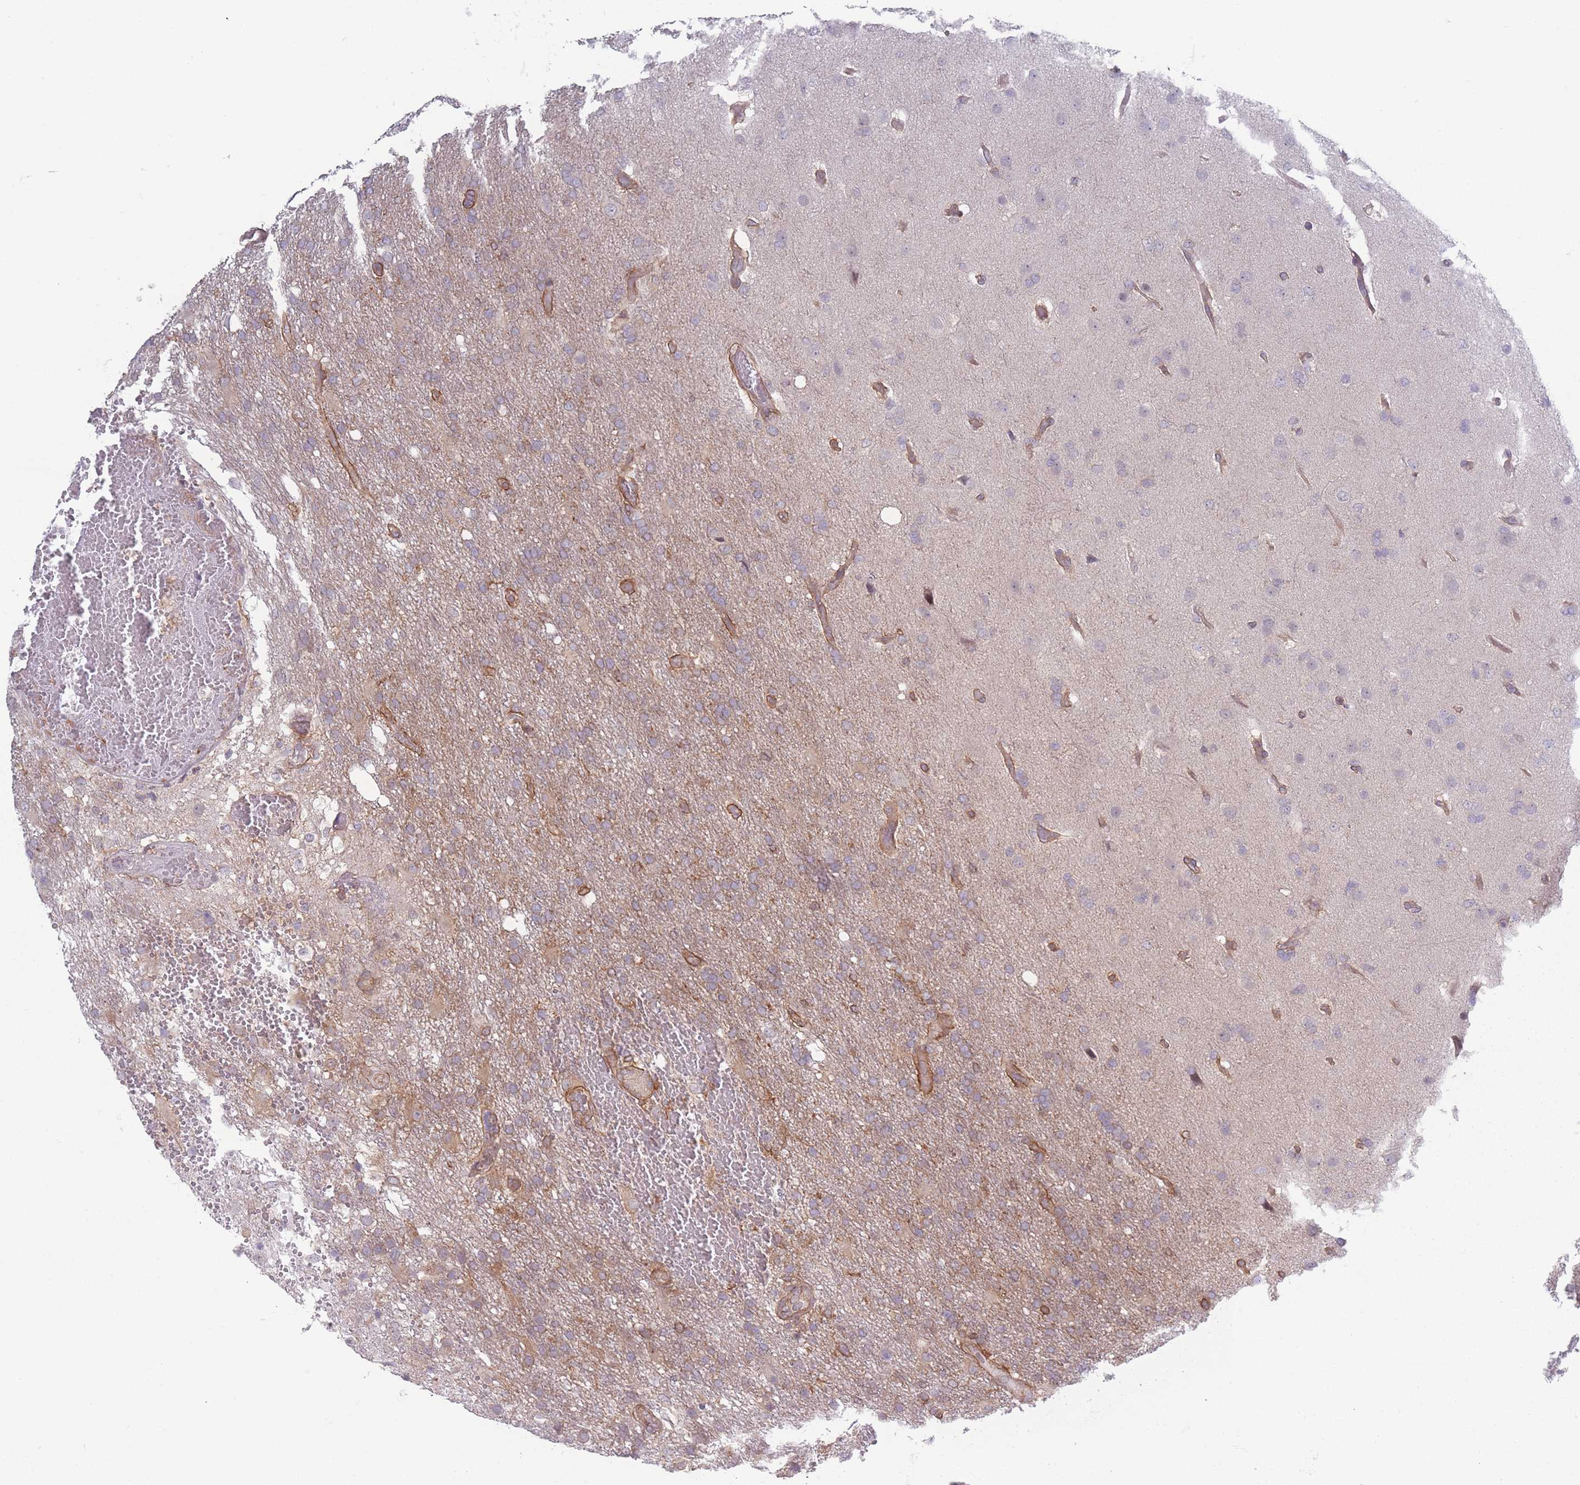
{"staining": {"intensity": "weak", "quantity": ">75%", "location": "cytoplasmic/membranous"}, "tissue": "glioma", "cell_type": "Tumor cells", "image_type": "cancer", "snomed": [{"axis": "morphology", "description": "Glioma, malignant, High grade"}, {"axis": "topography", "description": "Brain"}], "caption": "High-grade glioma (malignant) stained for a protein (brown) exhibits weak cytoplasmic/membranous positive expression in about >75% of tumor cells.", "gene": "VRK2", "patient": {"sex": "female", "age": 74}}